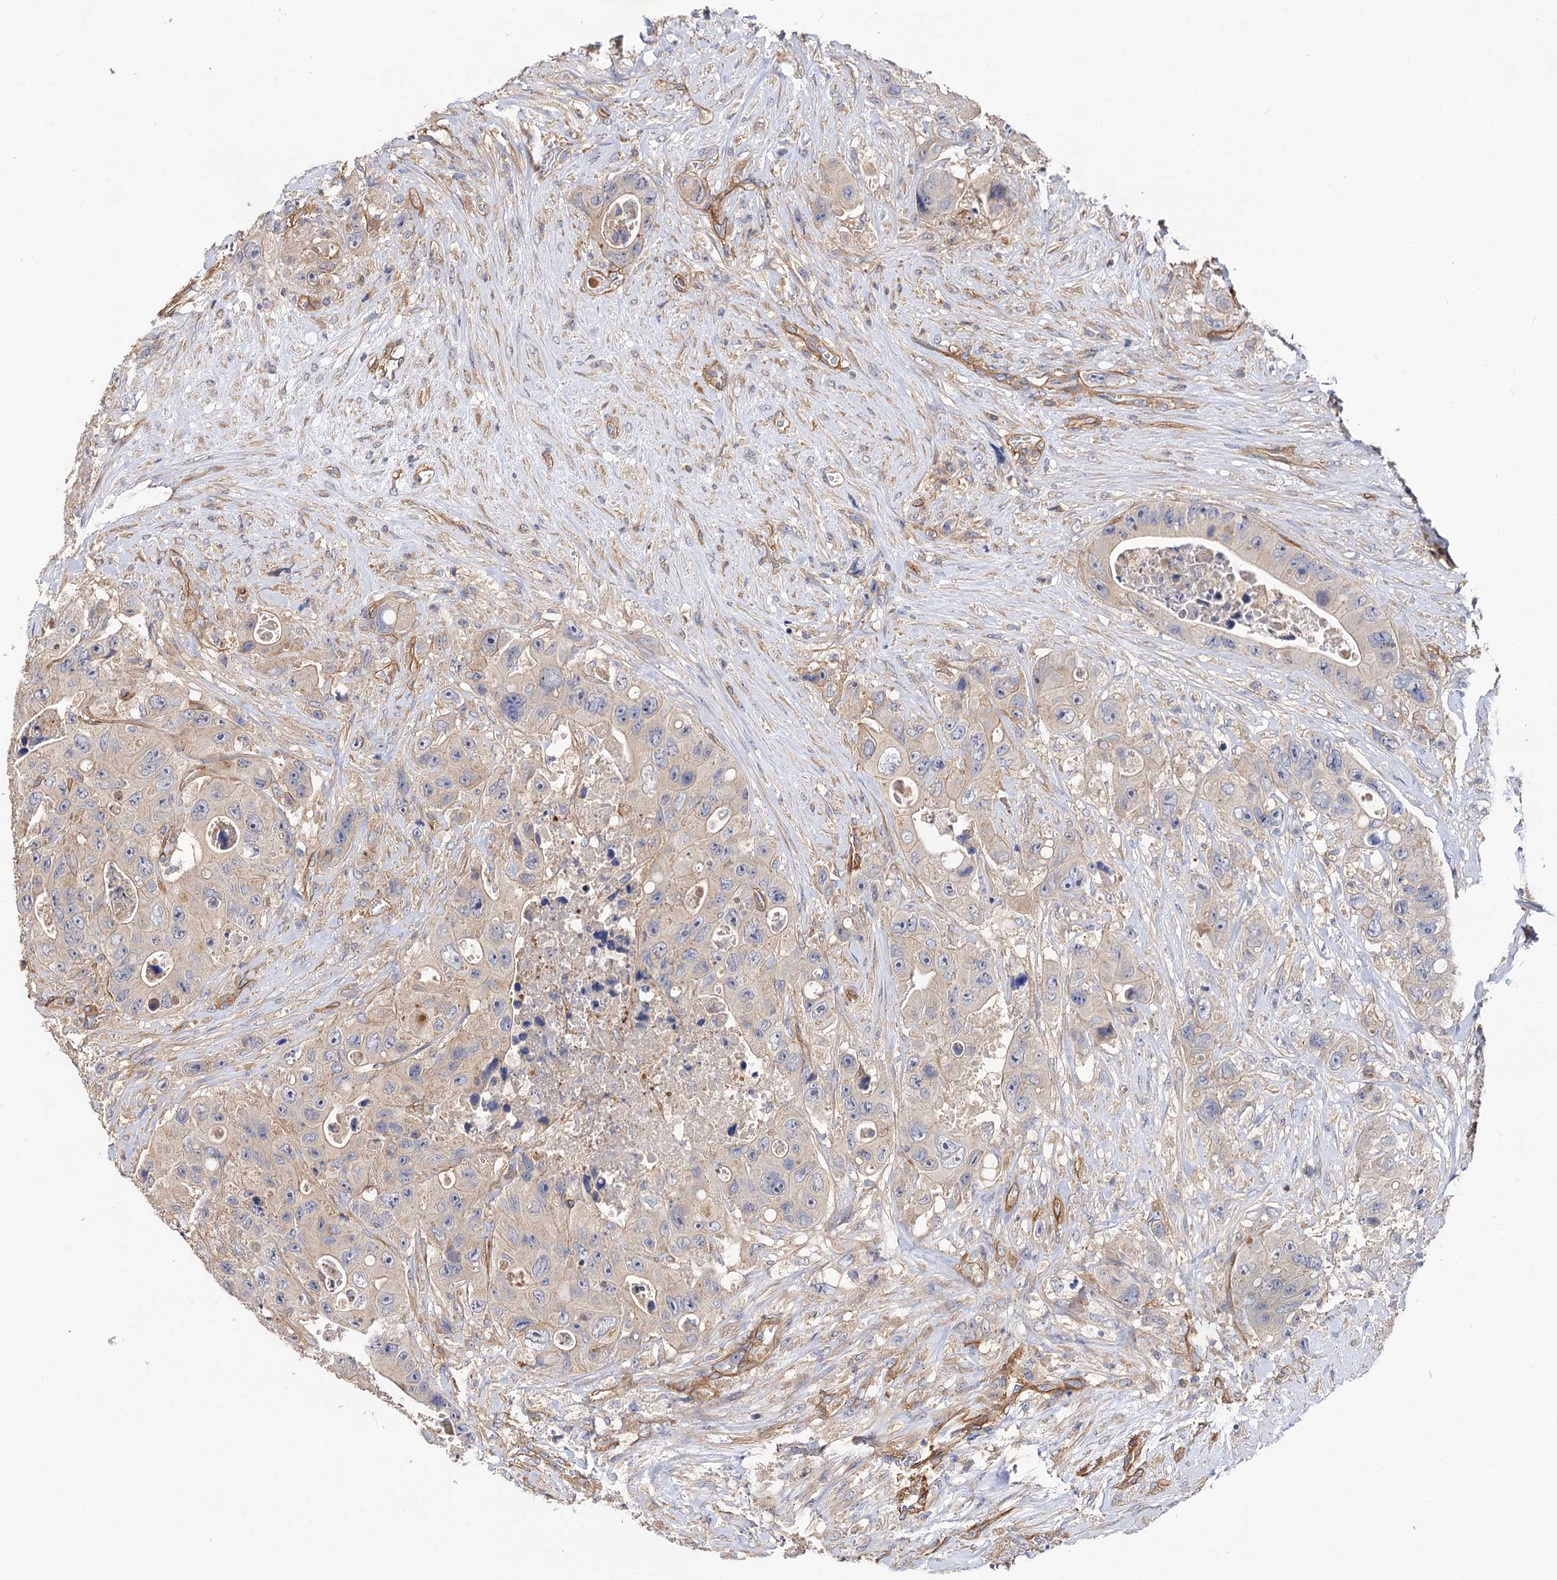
{"staining": {"intensity": "weak", "quantity": "<25%", "location": "cytoplasmic/membranous"}, "tissue": "colorectal cancer", "cell_type": "Tumor cells", "image_type": "cancer", "snomed": [{"axis": "morphology", "description": "Adenocarcinoma, NOS"}, {"axis": "topography", "description": "Colon"}], "caption": "There is no significant positivity in tumor cells of colorectal cancer (adenocarcinoma). (DAB (3,3'-diaminobenzidine) IHC with hematoxylin counter stain).", "gene": "CSAD", "patient": {"sex": "female", "age": 46}}